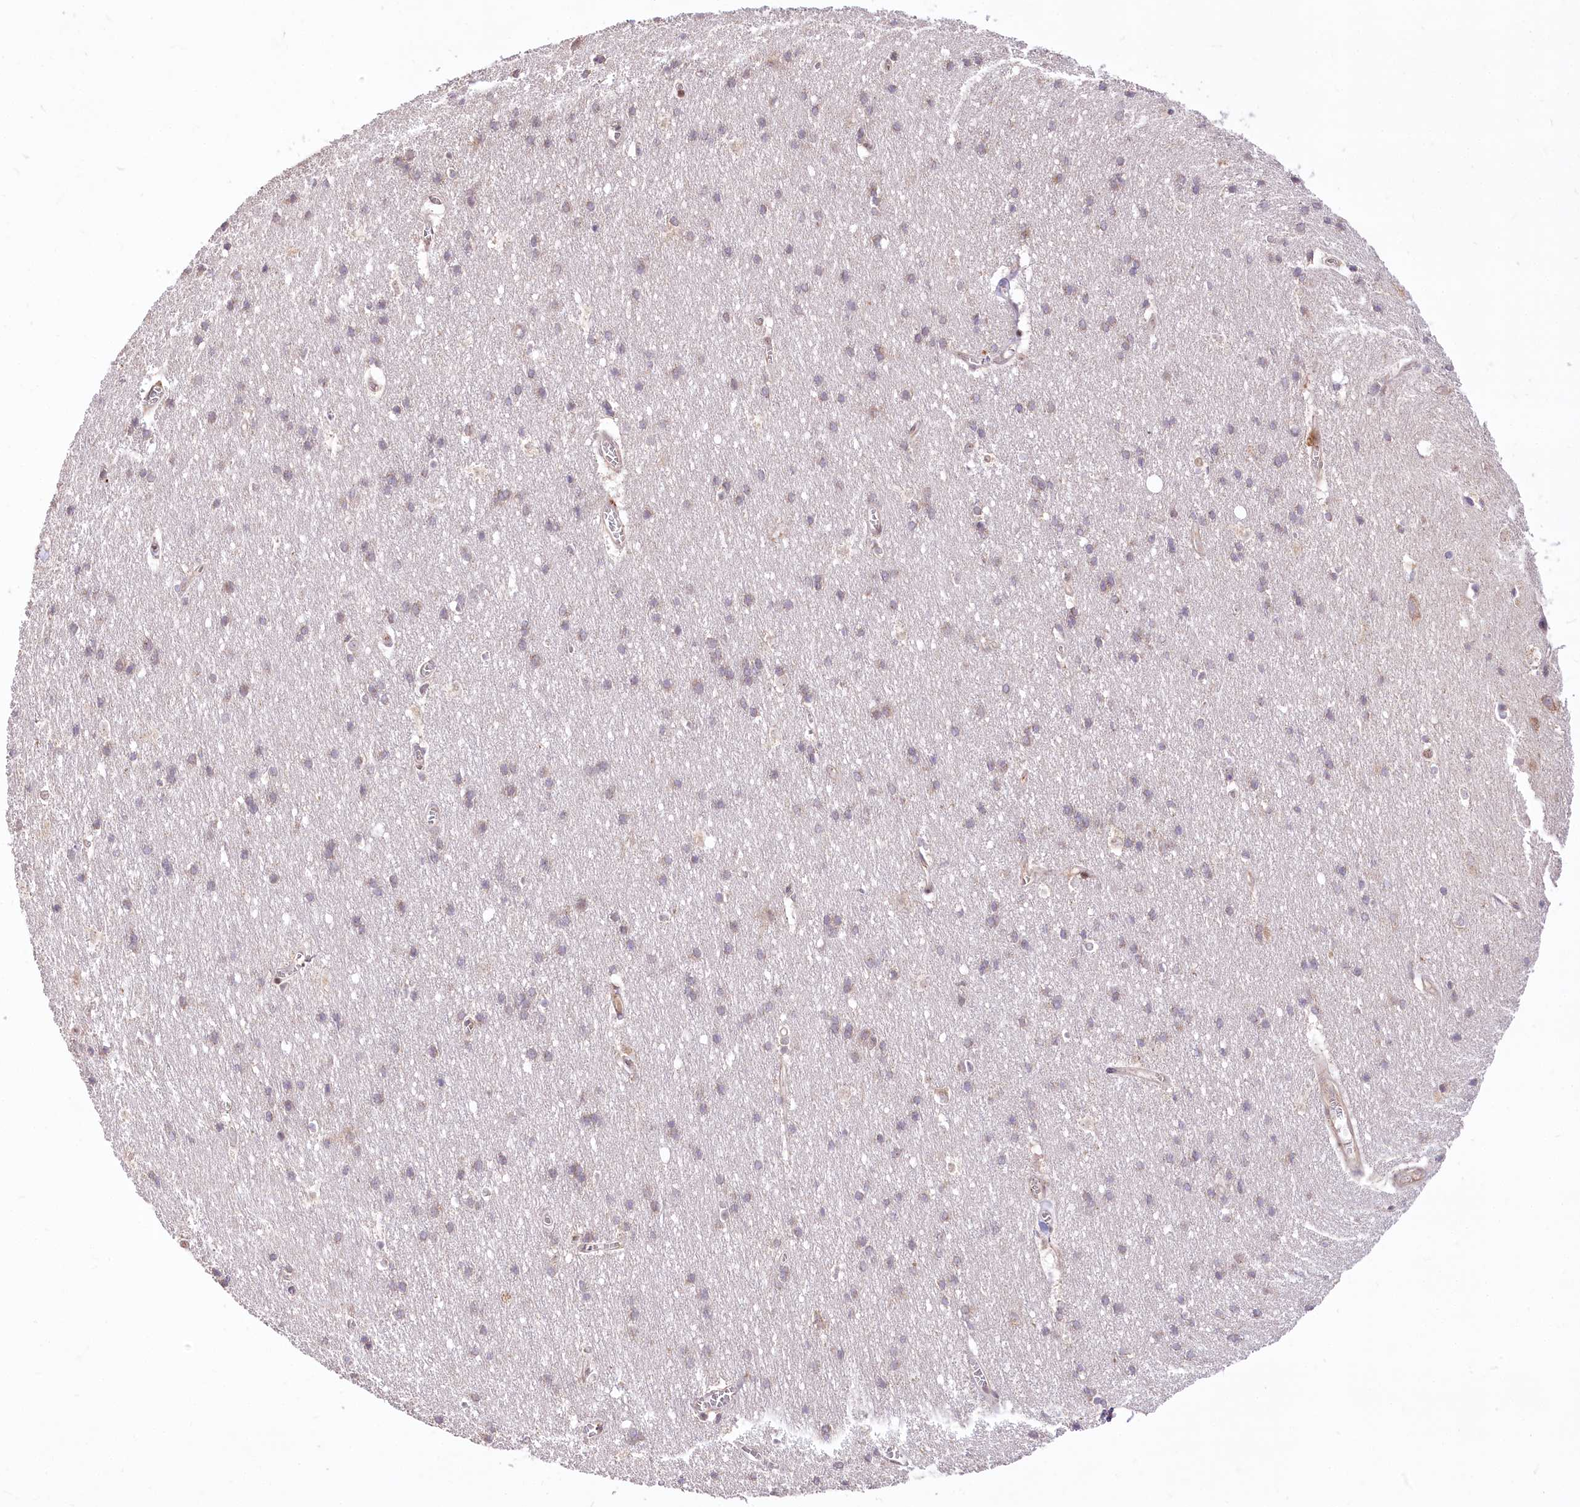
{"staining": {"intensity": "weak", "quantity": "25%-75%", "location": "cytoplasmic/membranous"}, "tissue": "cerebral cortex", "cell_type": "Endothelial cells", "image_type": "normal", "snomed": [{"axis": "morphology", "description": "Normal tissue, NOS"}, {"axis": "topography", "description": "Cerebral cortex"}], "caption": "Protein staining by immunohistochemistry (IHC) exhibits weak cytoplasmic/membranous staining in approximately 25%-75% of endothelial cells in normal cerebral cortex.", "gene": "STT3B", "patient": {"sex": "male", "age": 54}}